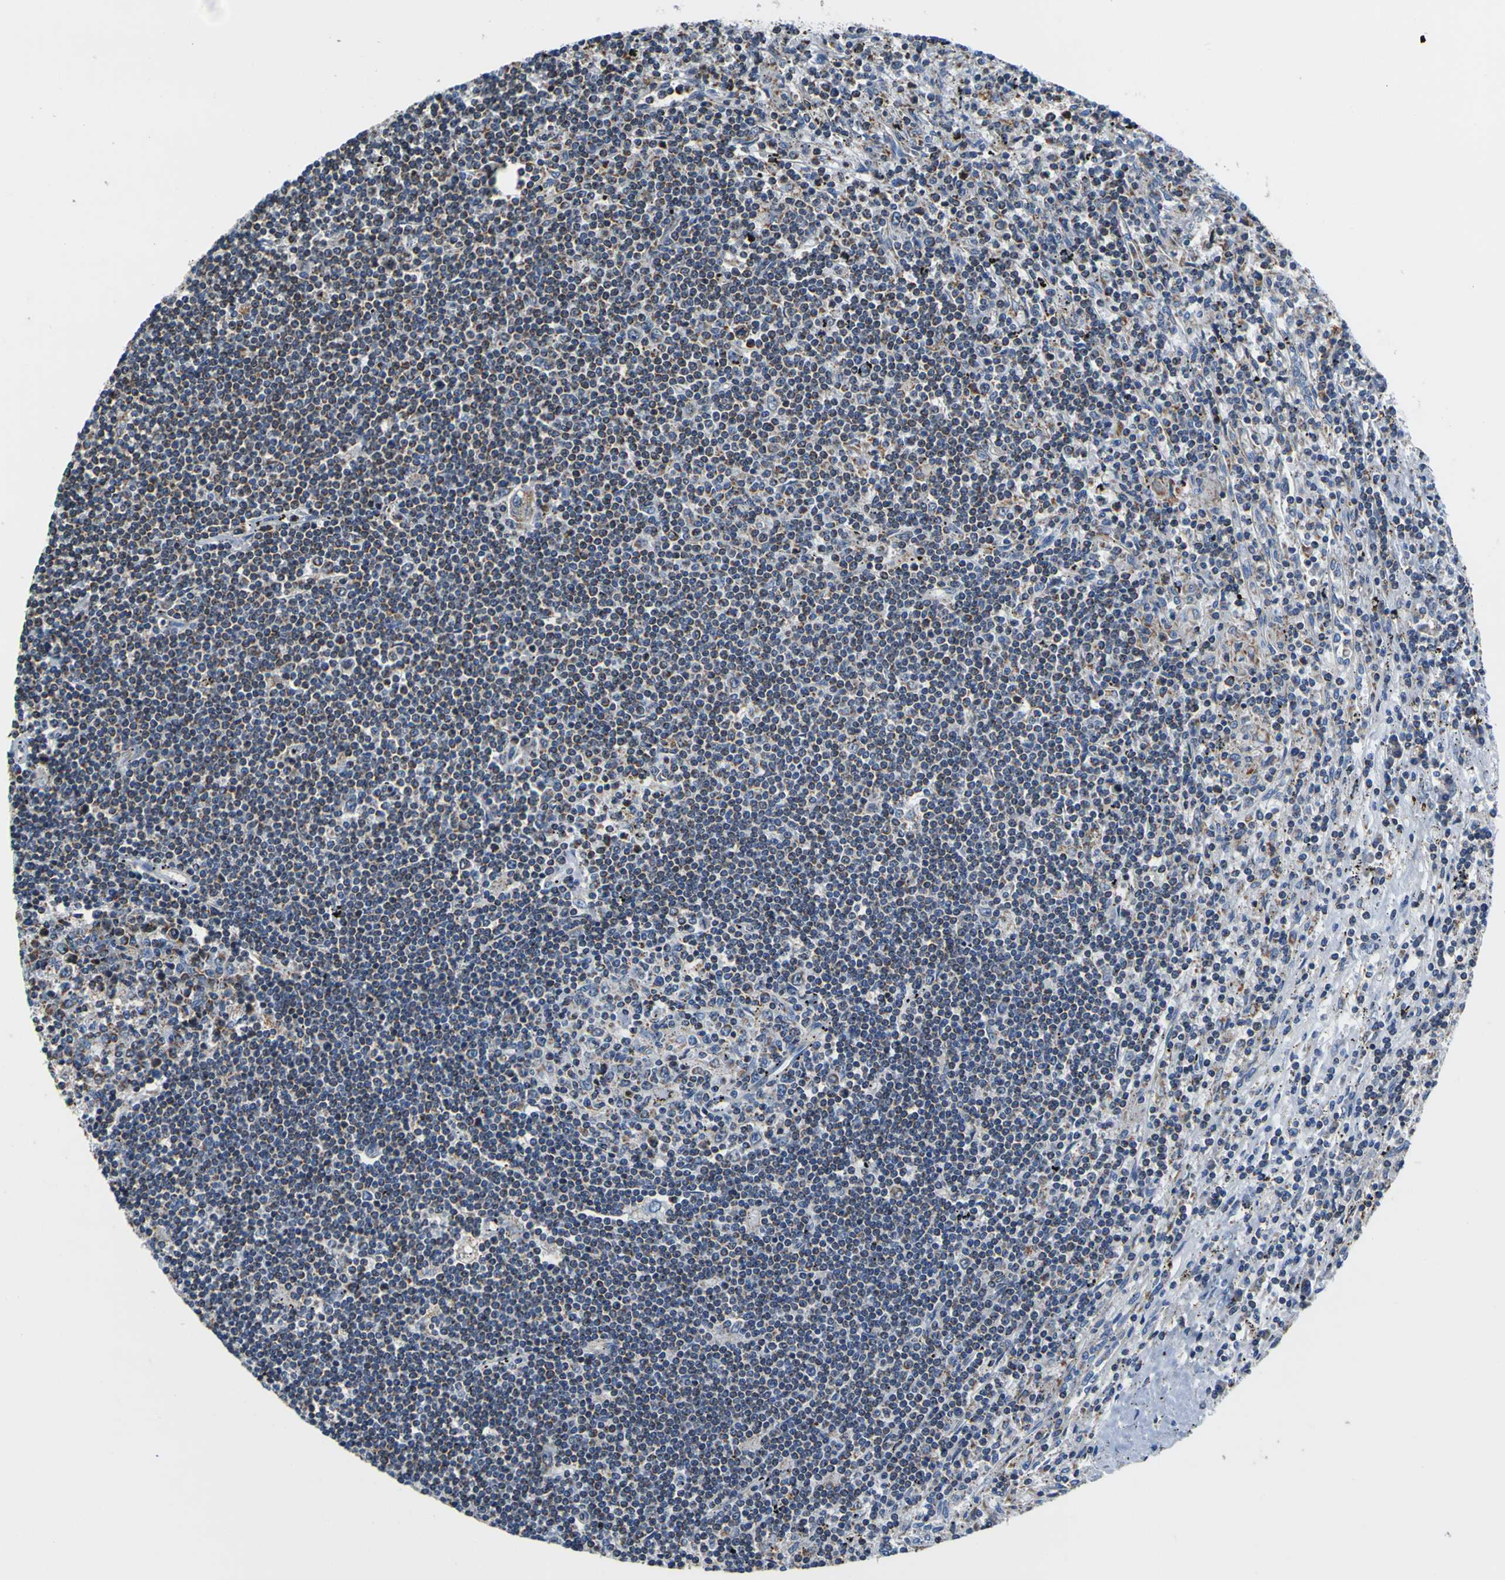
{"staining": {"intensity": "negative", "quantity": "none", "location": "none"}, "tissue": "lymphoma", "cell_type": "Tumor cells", "image_type": "cancer", "snomed": [{"axis": "morphology", "description": "Malignant lymphoma, non-Hodgkin's type, Low grade"}, {"axis": "topography", "description": "Spleen"}], "caption": "A high-resolution micrograph shows immunohistochemistry staining of lymphoma, which demonstrates no significant positivity in tumor cells.", "gene": "LRP4", "patient": {"sex": "male", "age": 76}}